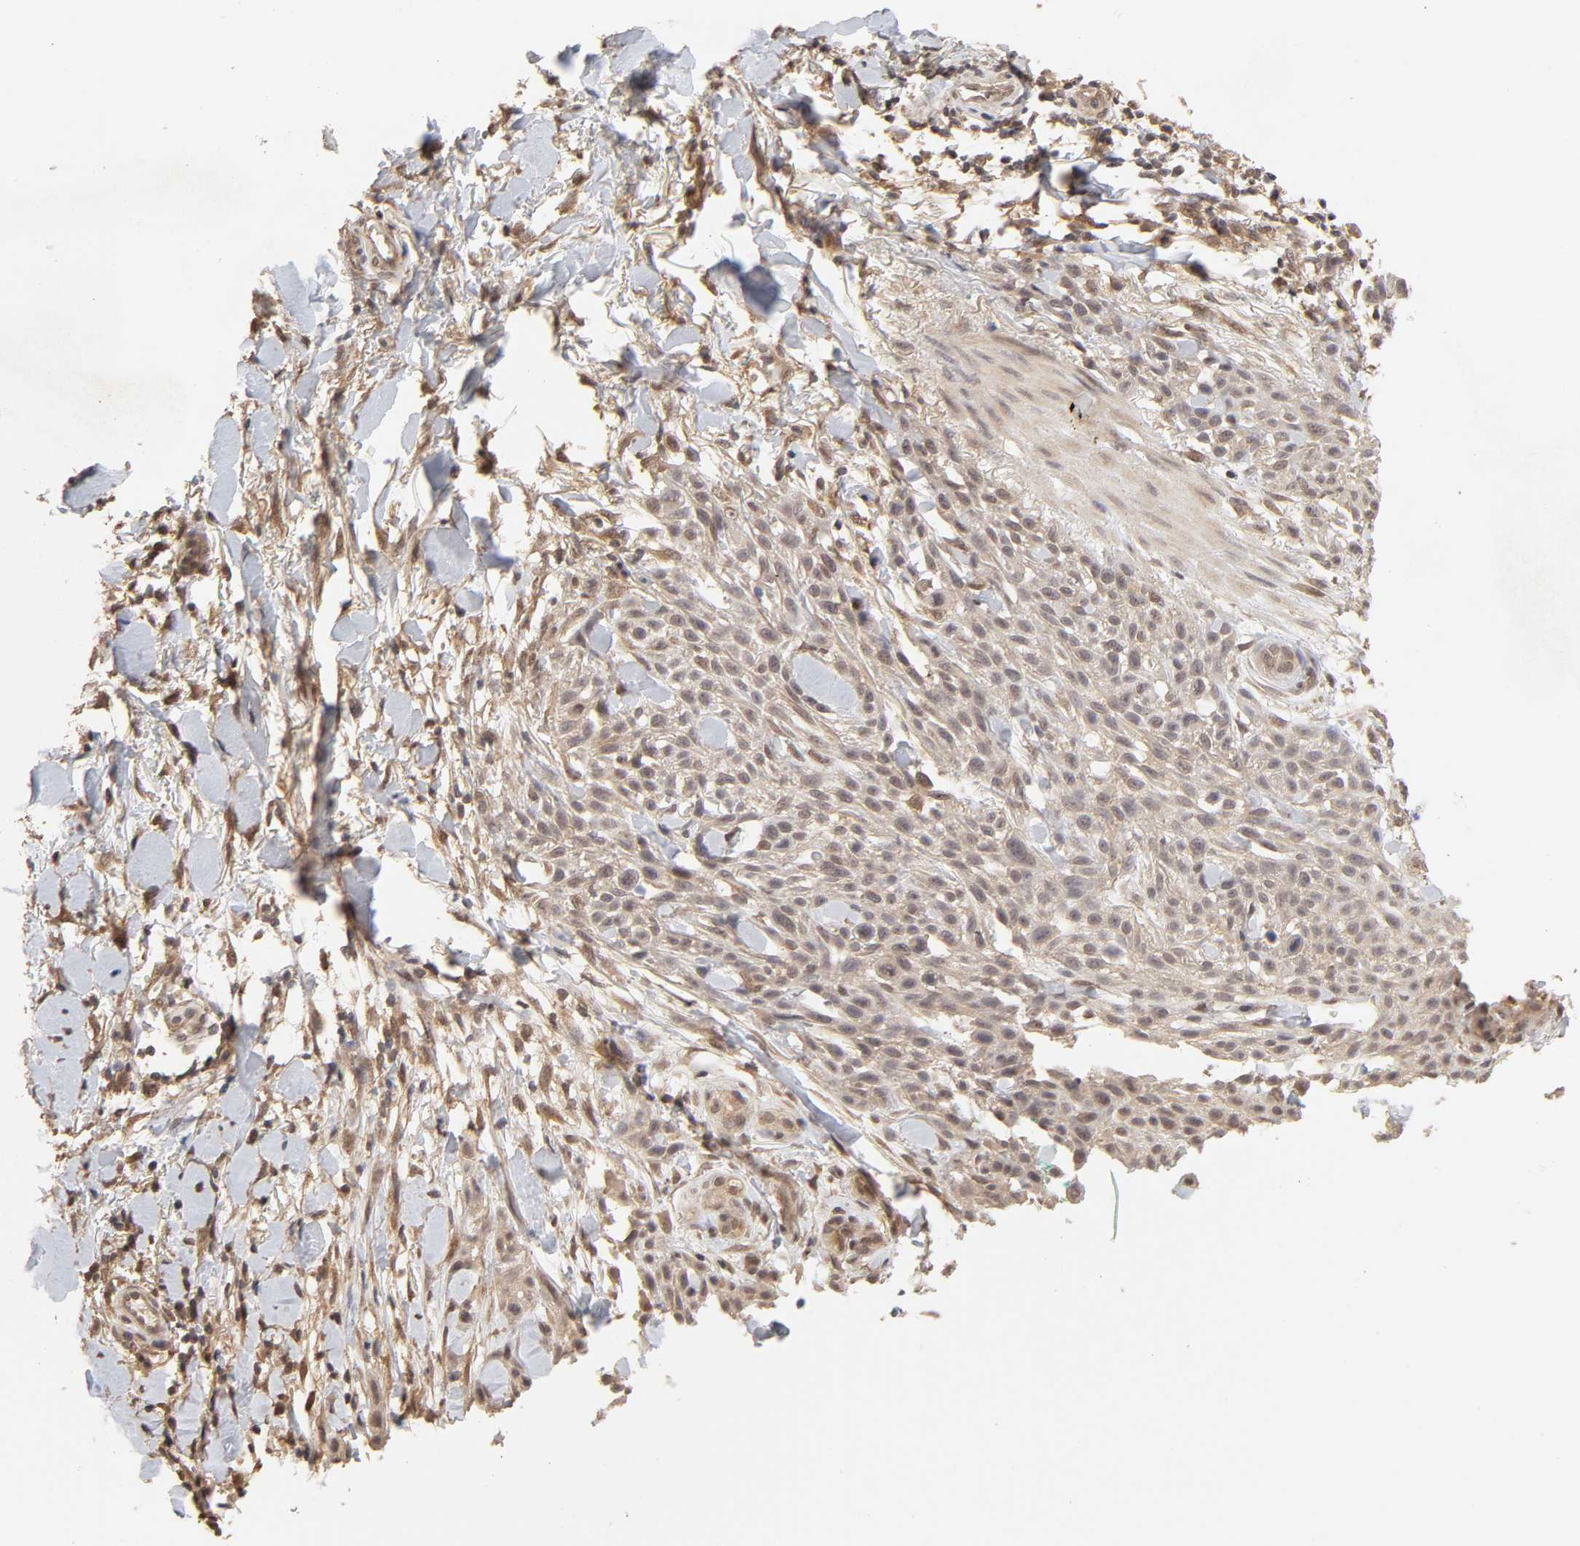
{"staining": {"intensity": "weak", "quantity": ">75%", "location": "cytoplasmic/membranous"}, "tissue": "skin cancer", "cell_type": "Tumor cells", "image_type": "cancer", "snomed": [{"axis": "morphology", "description": "Squamous cell carcinoma, NOS"}, {"axis": "topography", "description": "Skin"}], "caption": "Squamous cell carcinoma (skin) stained with a brown dye displays weak cytoplasmic/membranous positive staining in about >75% of tumor cells.", "gene": "MAPK1", "patient": {"sex": "female", "age": 42}}